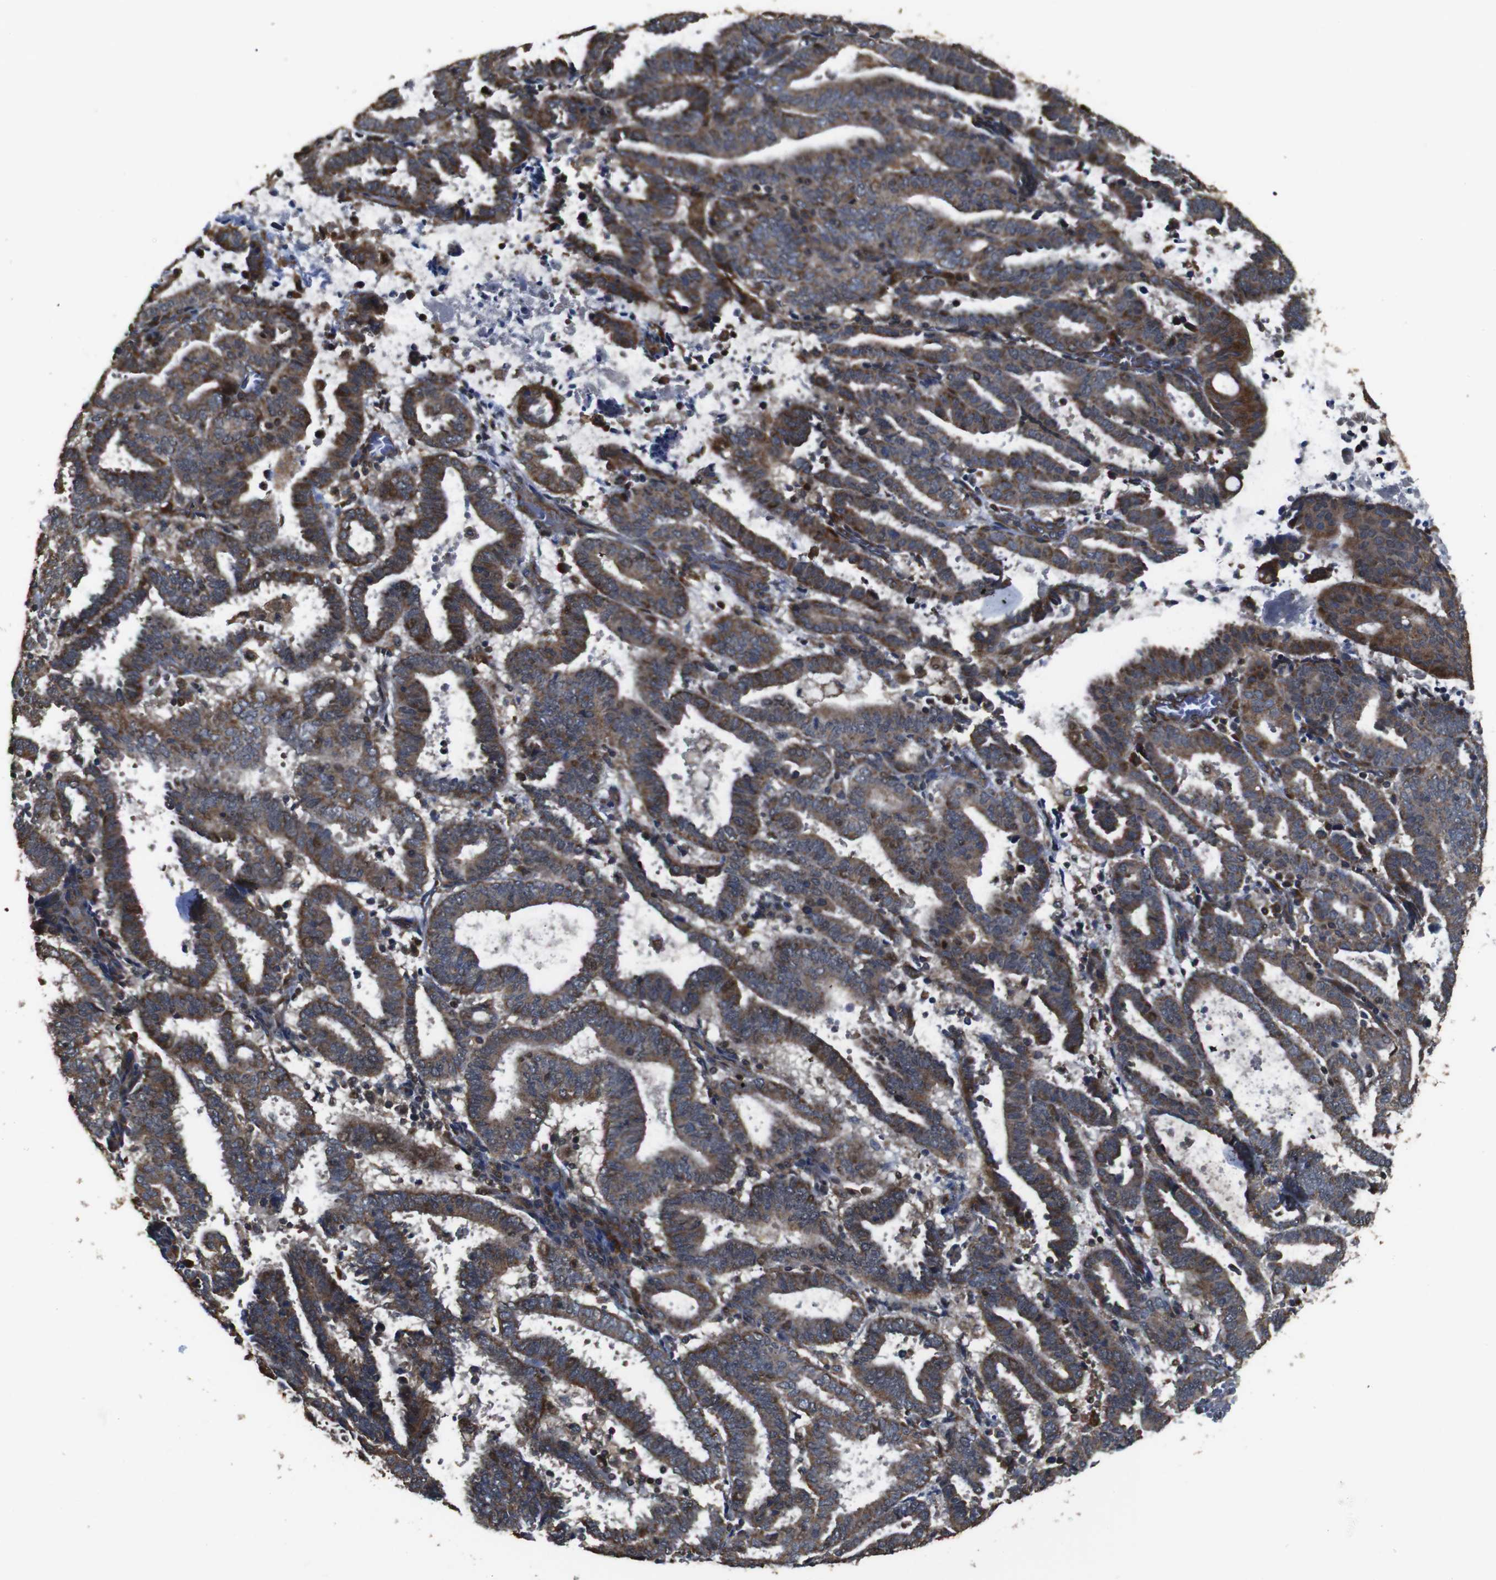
{"staining": {"intensity": "moderate", "quantity": ">75%", "location": "cytoplasmic/membranous"}, "tissue": "endometrial cancer", "cell_type": "Tumor cells", "image_type": "cancer", "snomed": [{"axis": "morphology", "description": "Adenocarcinoma, NOS"}, {"axis": "topography", "description": "Uterus"}], "caption": "A medium amount of moderate cytoplasmic/membranous staining is seen in approximately >75% of tumor cells in endometrial adenocarcinoma tissue.", "gene": "SNN", "patient": {"sex": "female", "age": 83}}